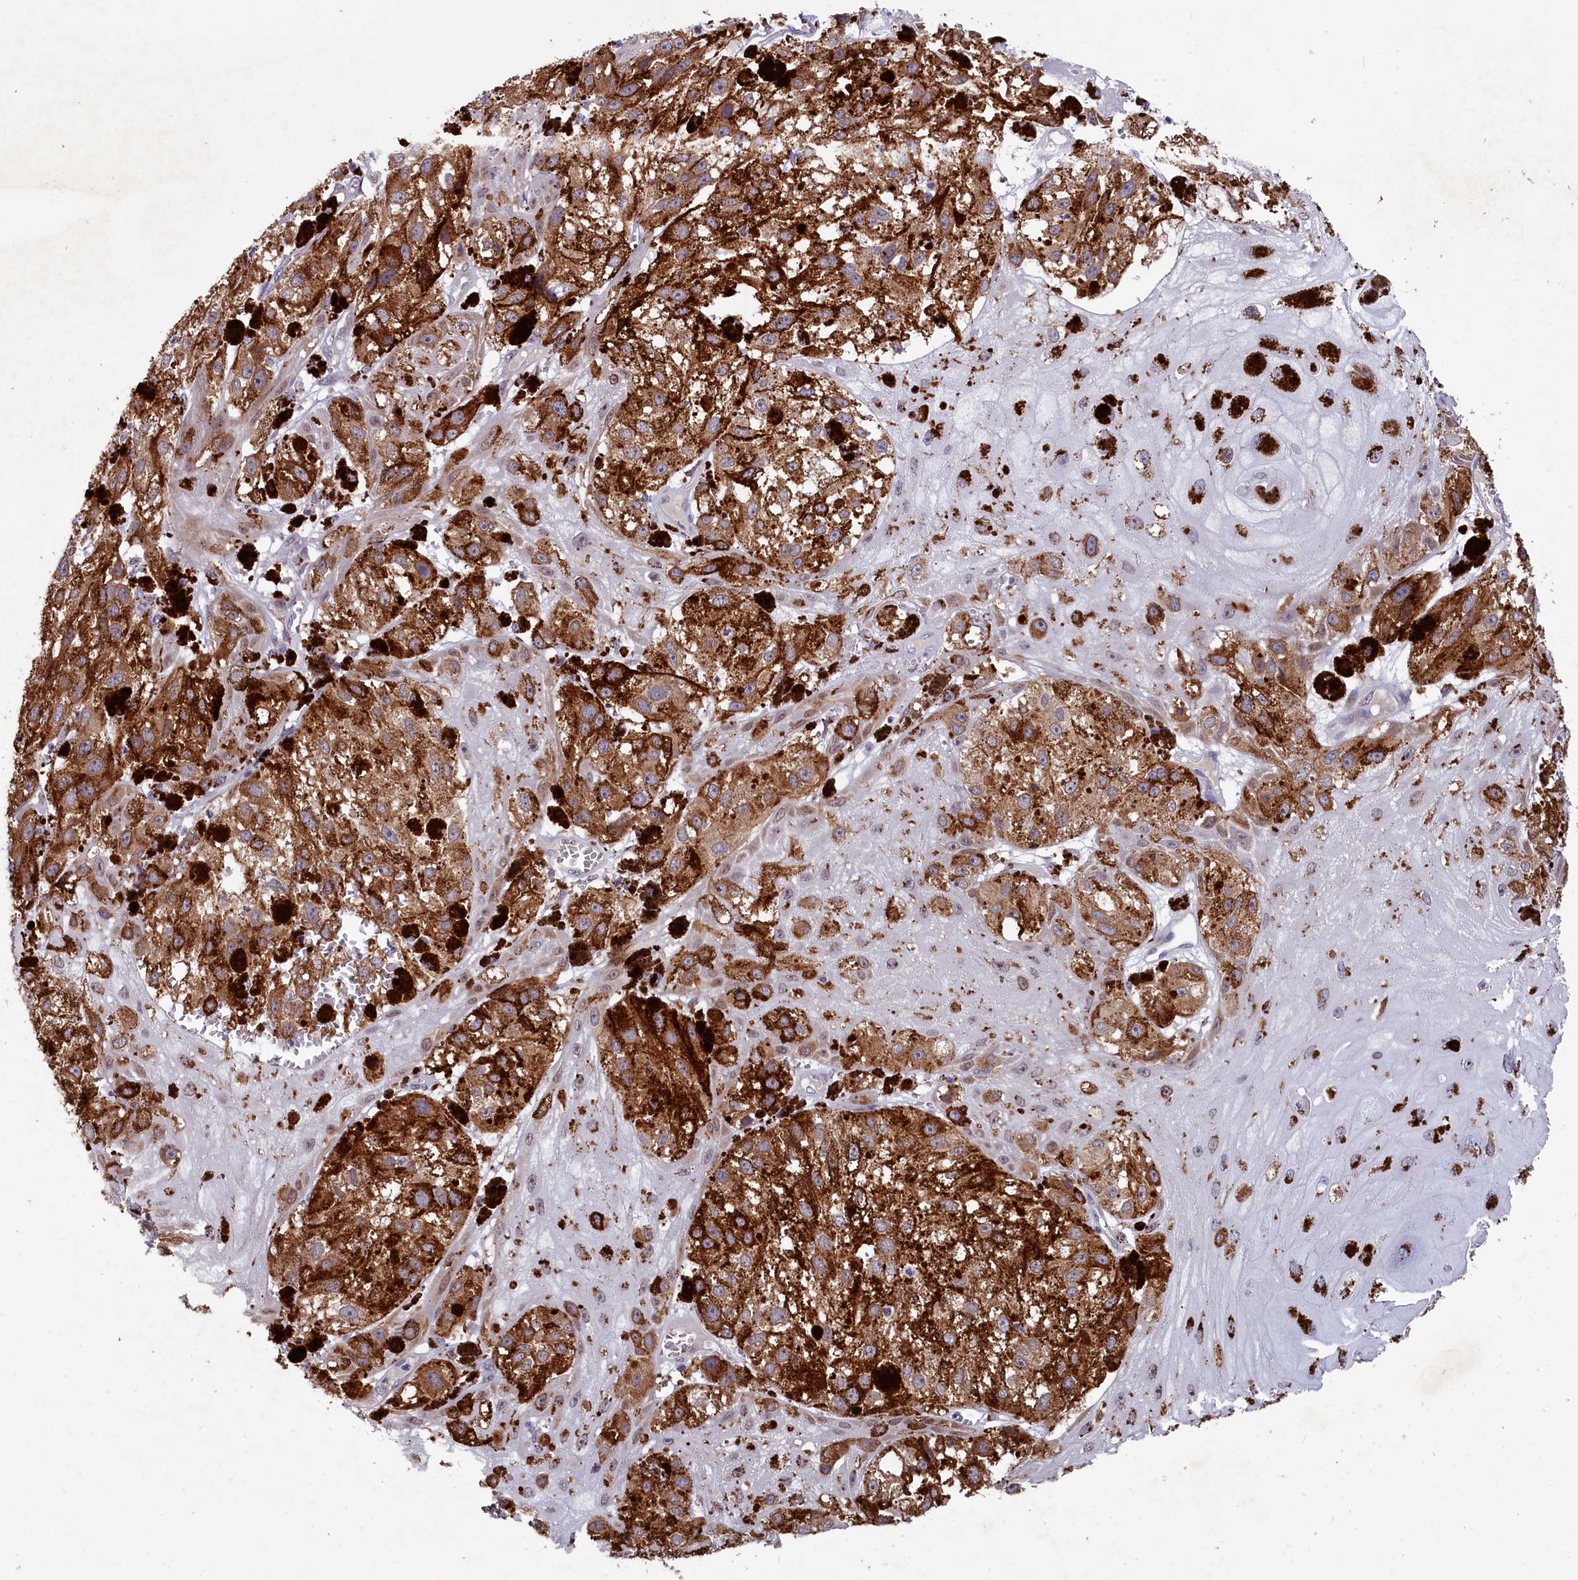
{"staining": {"intensity": "moderate", "quantity": ">75%", "location": "cytoplasmic/membranous"}, "tissue": "melanoma", "cell_type": "Tumor cells", "image_type": "cancer", "snomed": [{"axis": "morphology", "description": "Malignant melanoma, NOS"}, {"axis": "topography", "description": "Skin"}], "caption": "Immunohistochemical staining of melanoma displays medium levels of moderate cytoplasmic/membranous positivity in about >75% of tumor cells.", "gene": "SLC39A6", "patient": {"sex": "male", "age": 88}}